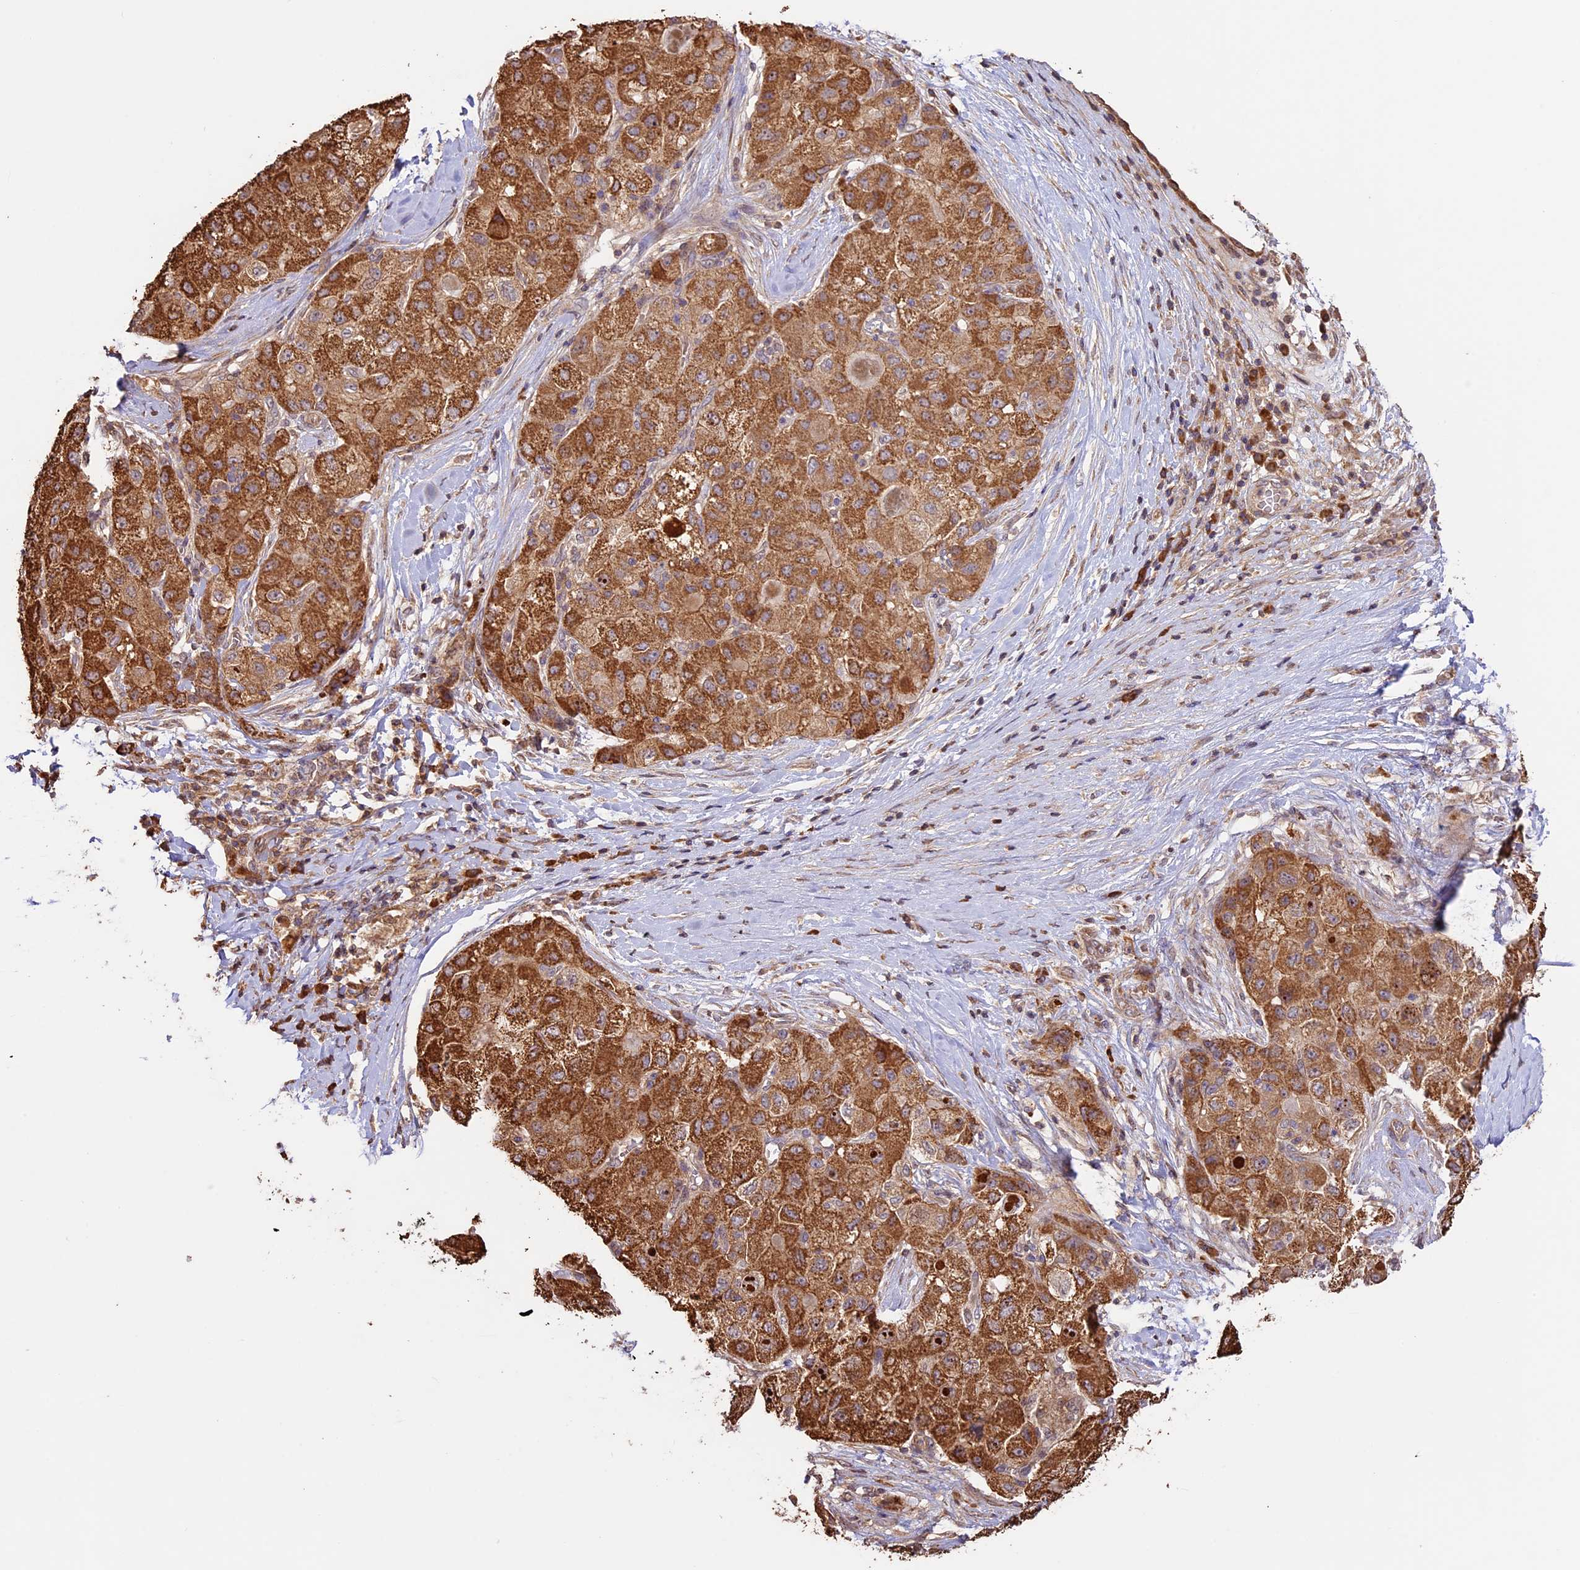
{"staining": {"intensity": "strong", "quantity": ">75%", "location": "cytoplasmic/membranous"}, "tissue": "liver cancer", "cell_type": "Tumor cells", "image_type": "cancer", "snomed": [{"axis": "morphology", "description": "Carcinoma, Hepatocellular, NOS"}, {"axis": "topography", "description": "Liver"}], "caption": "Human liver cancer (hepatocellular carcinoma) stained with a protein marker demonstrates strong staining in tumor cells.", "gene": "BCAS4", "patient": {"sex": "male", "age": 80}}